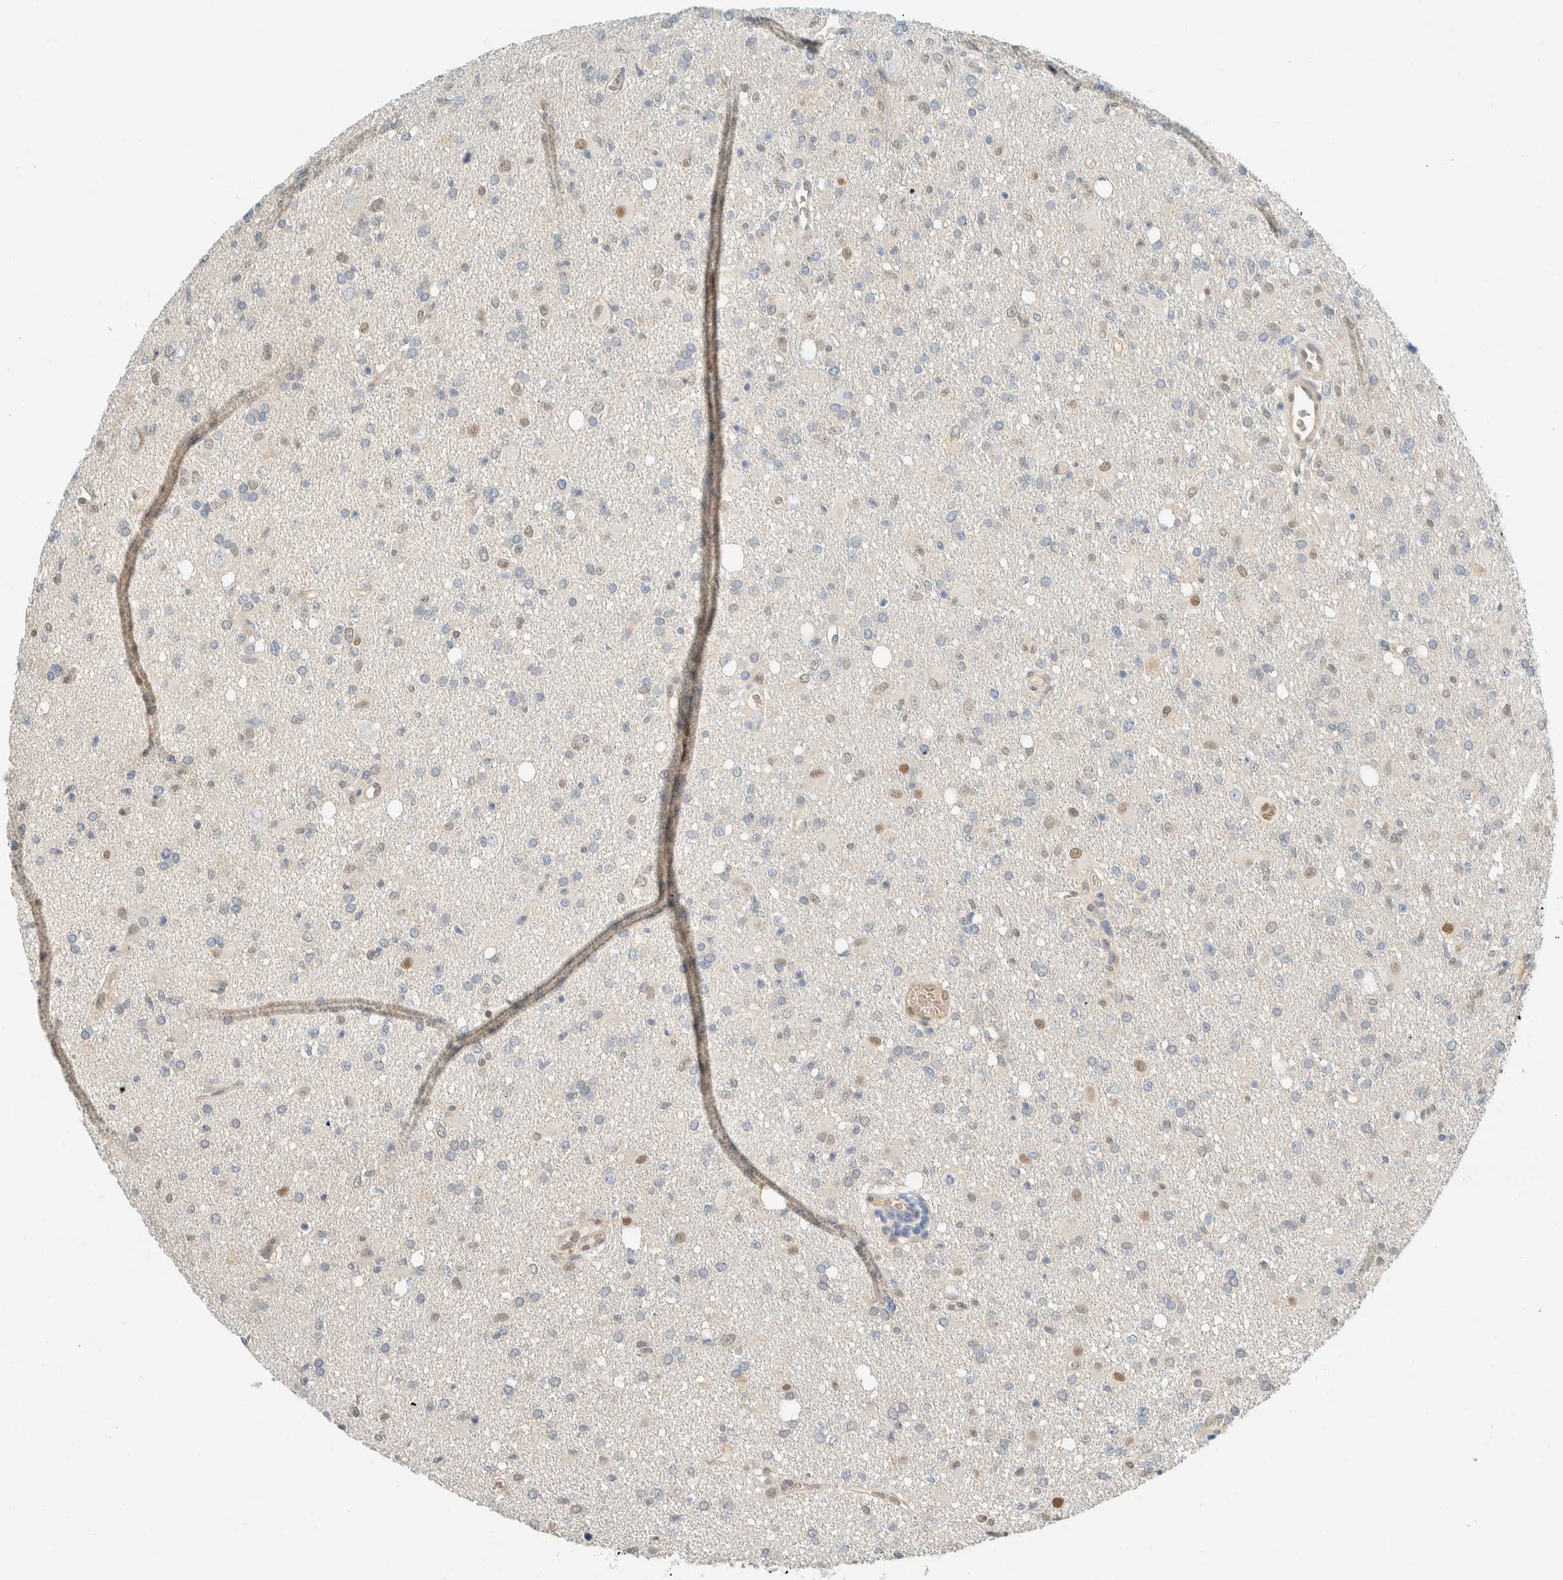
{"staining": {"intensity": "moderate", "quantity": "<25%", "location": "nuclear"}, "tissue": "glioma", "cell_type": "Tumor cells", "image_type": "cancer", "snomed": [{"axis": "morphology", "description": "Glioma, malignant, High grade"}, {"axis": "topography", "description": "Brain"}], "caption": "A brown stain shows moderate nuclear expression of a protein in malignant glioma (high-grade) tumor cells. The staining was performed using DAB to visualize the protein expression in brown, while the nuclei were stained in blue with hematoxylin (Magnification: 20x).", "gene": "TSTD2", "patient": {"sex": "female", "age": 57}}